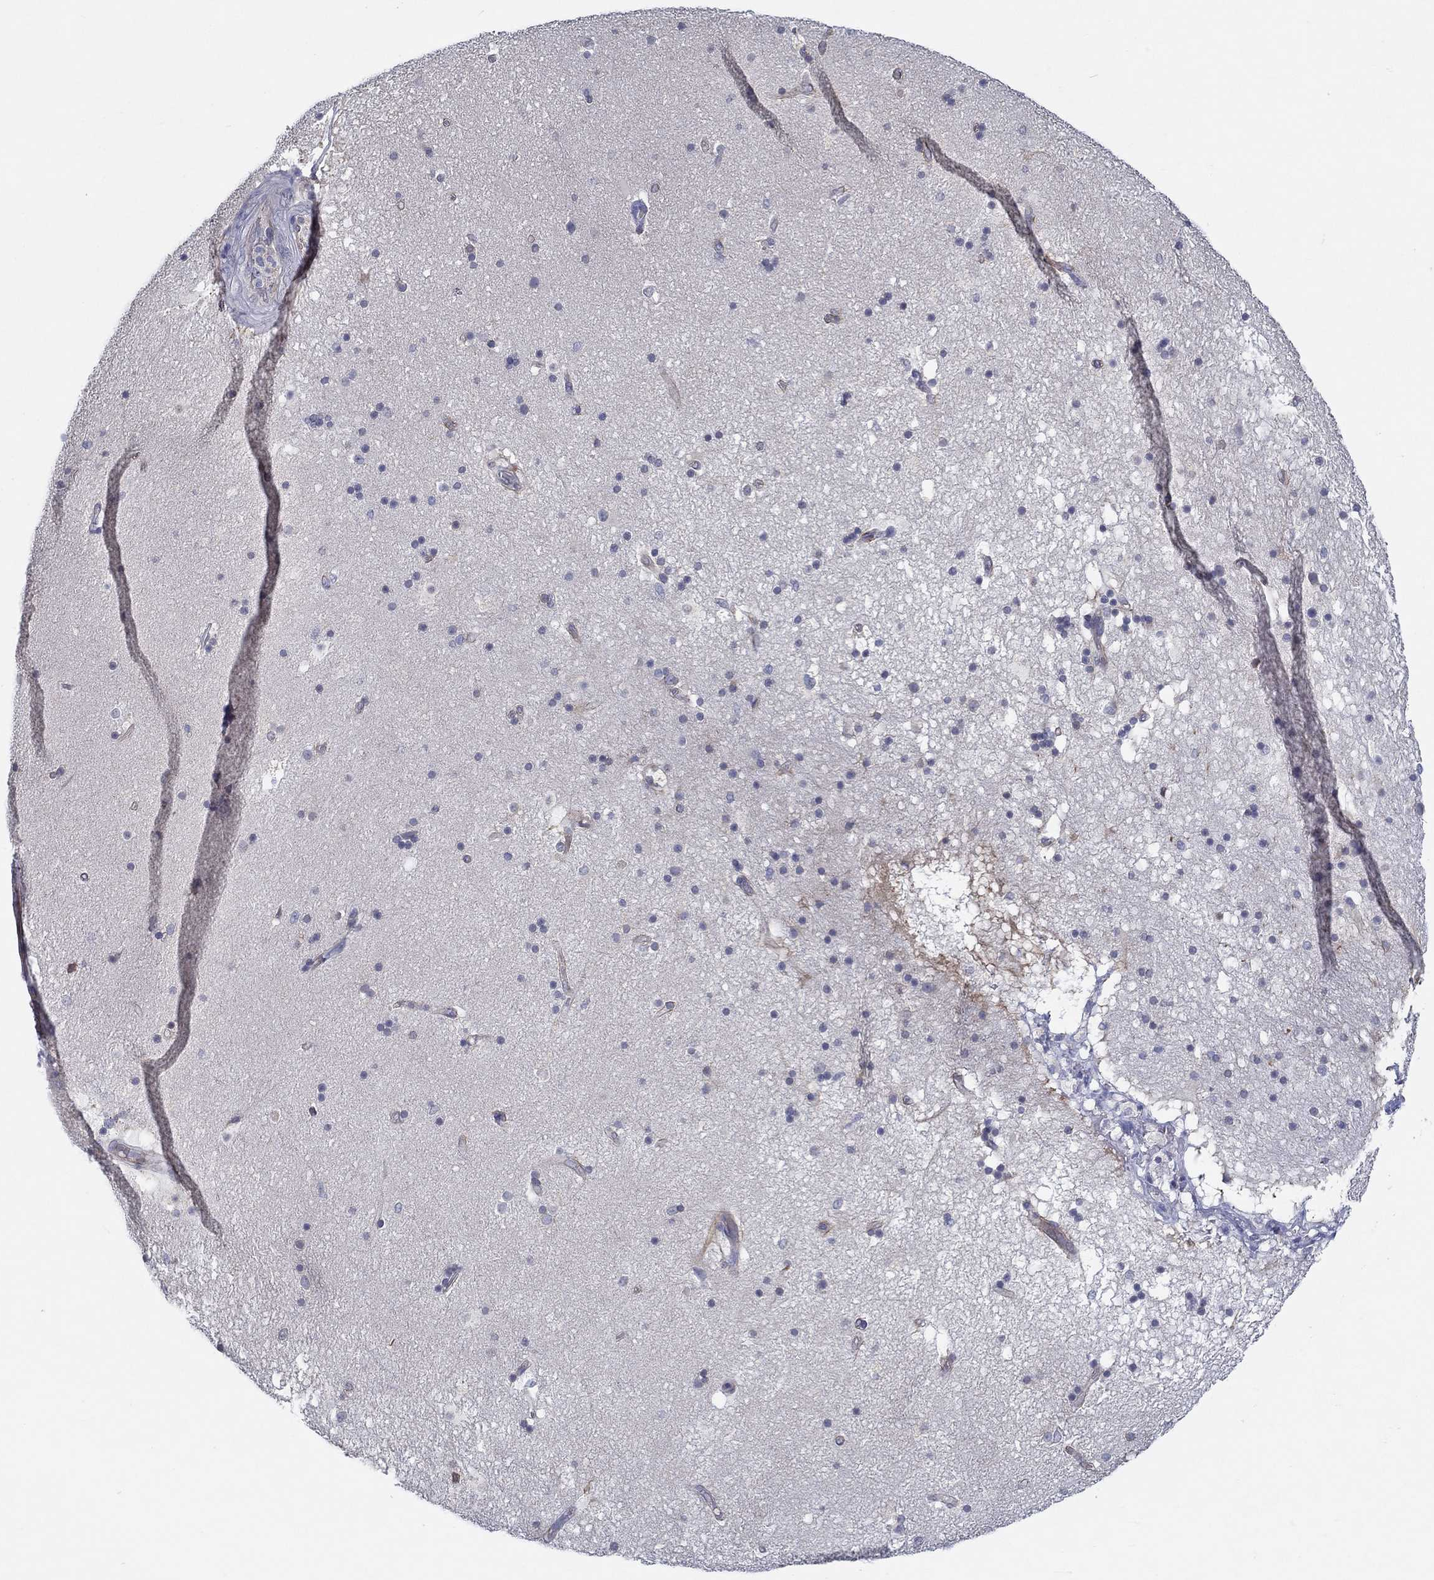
{"staining": {"intensity": "negative", "quantity": "none", "location": "none"}, "tissue": "hippocampus", "cell_type": "Glial cells", "image_type": "normal", "snomed": [{"axis": "morphology", "description": "Normal tissue, NOS"}, {"axis": "topography", "description": "Hippocampus"}], "caption": "This is an immunohistochemistry micrograph of benign hippocampus. There is no positivity in glial cells.", "gene": "ERMP1", "patient": {"sex": "male", "age": 51}}